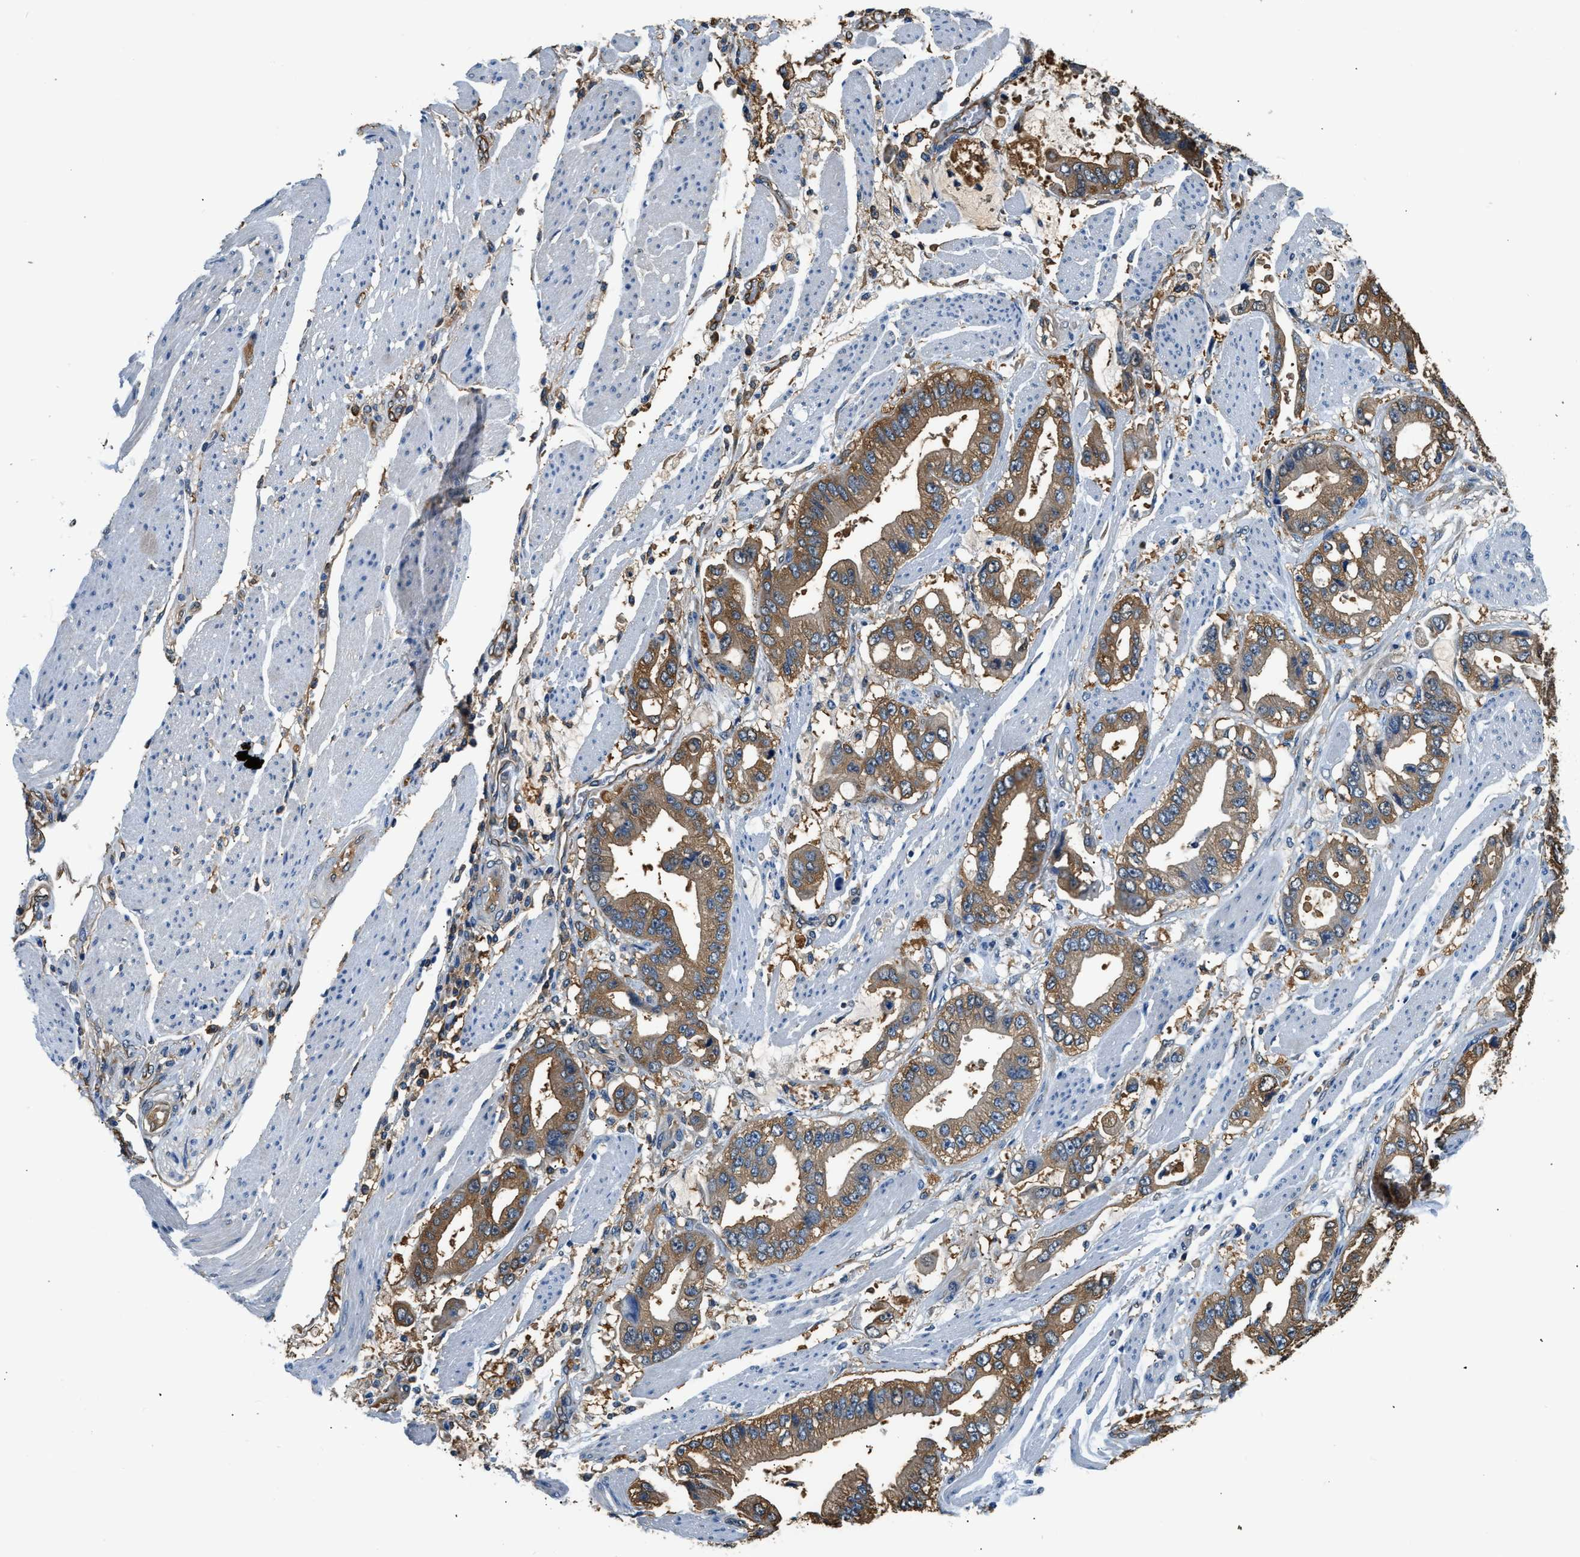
{"staining": {"intensity": "moderate", "quantity": ">75%", "location": "cytoplasmic/membranous"}, "tissue": "stomach cancer", "cell_type": "Tumor cells", "image_type": "cancer", "snomed": [{"axis": "morphology", "description": "Normal tissue, NOS"}, {"axis": "morphology", "description": "Adenocarcinoma, NOS"}, {"axis": "topography", "description": "Stomach"}], "caption": "Stomach cancer stained for a protein exhibits moderate cytoplasmic/membranous positivity in tumor cells.", "gene": "PPP2R1B", "patient": {"sex": "male", "age": 62}}